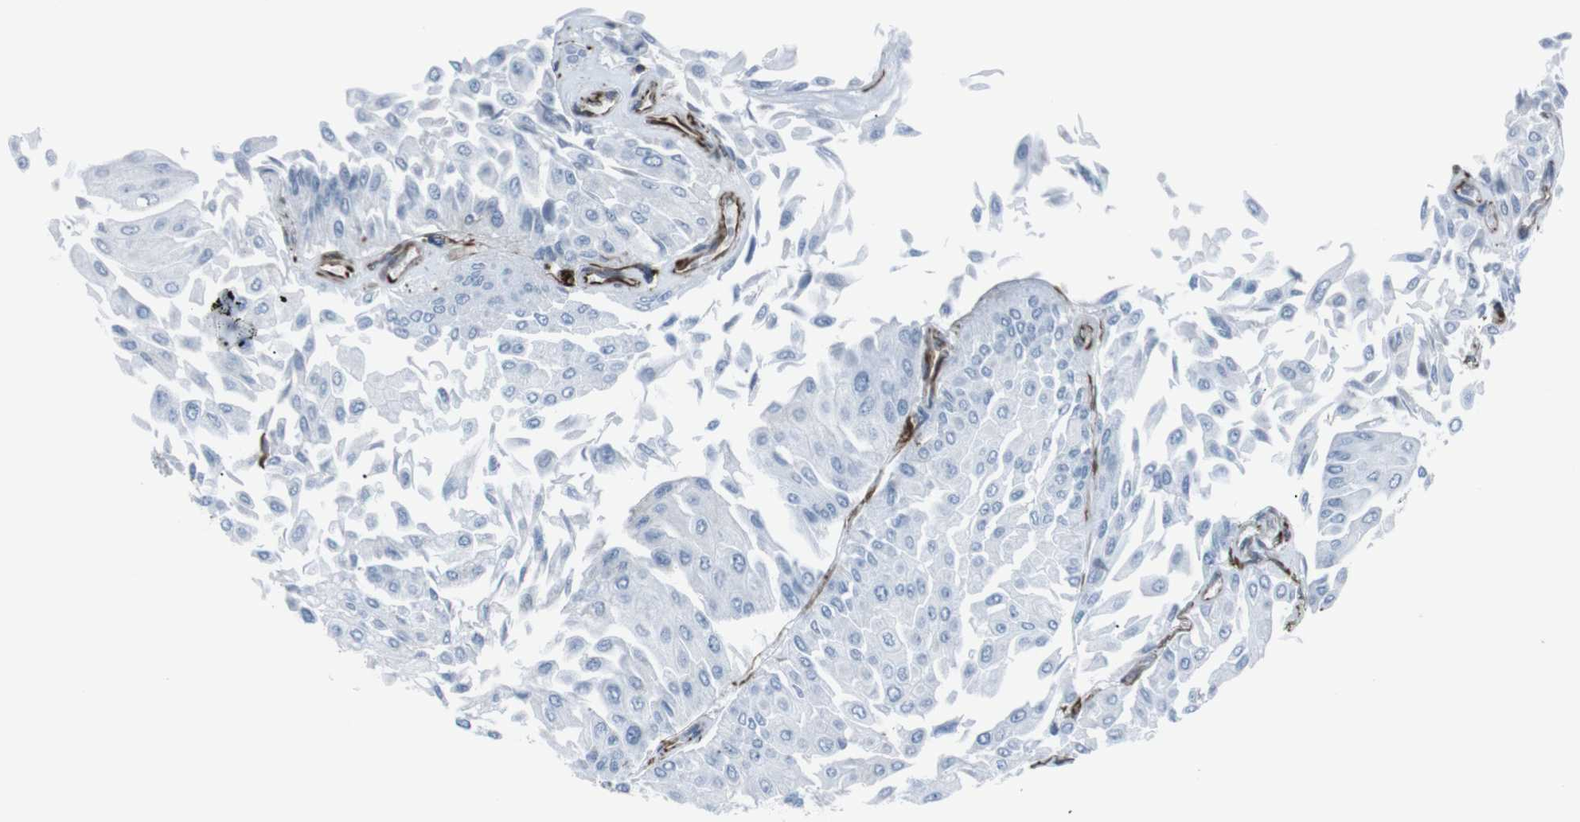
{"staining": {"intensity": "negative", "quantity": "none", "location": "none"}, "tissue": "urothelial cancer", "cell_type": "Tumor cells", "image_type": "cancer", "snomed": [{"axis": "morphology", "description": "Urothelial carcinoma, Low grade"}, {"axis": "topography", "description": "Urinary bladder"}], "caption": "This photomicrograph is of urothelial carcinoma (low-grade) stained with immunohistochemistry to label a protein in brown with the nuclei are counter-stained blue. There is no staining in tumor cells.", "gene": "ZDHHC6", "patient": {"sex": "male", "age": 67}}